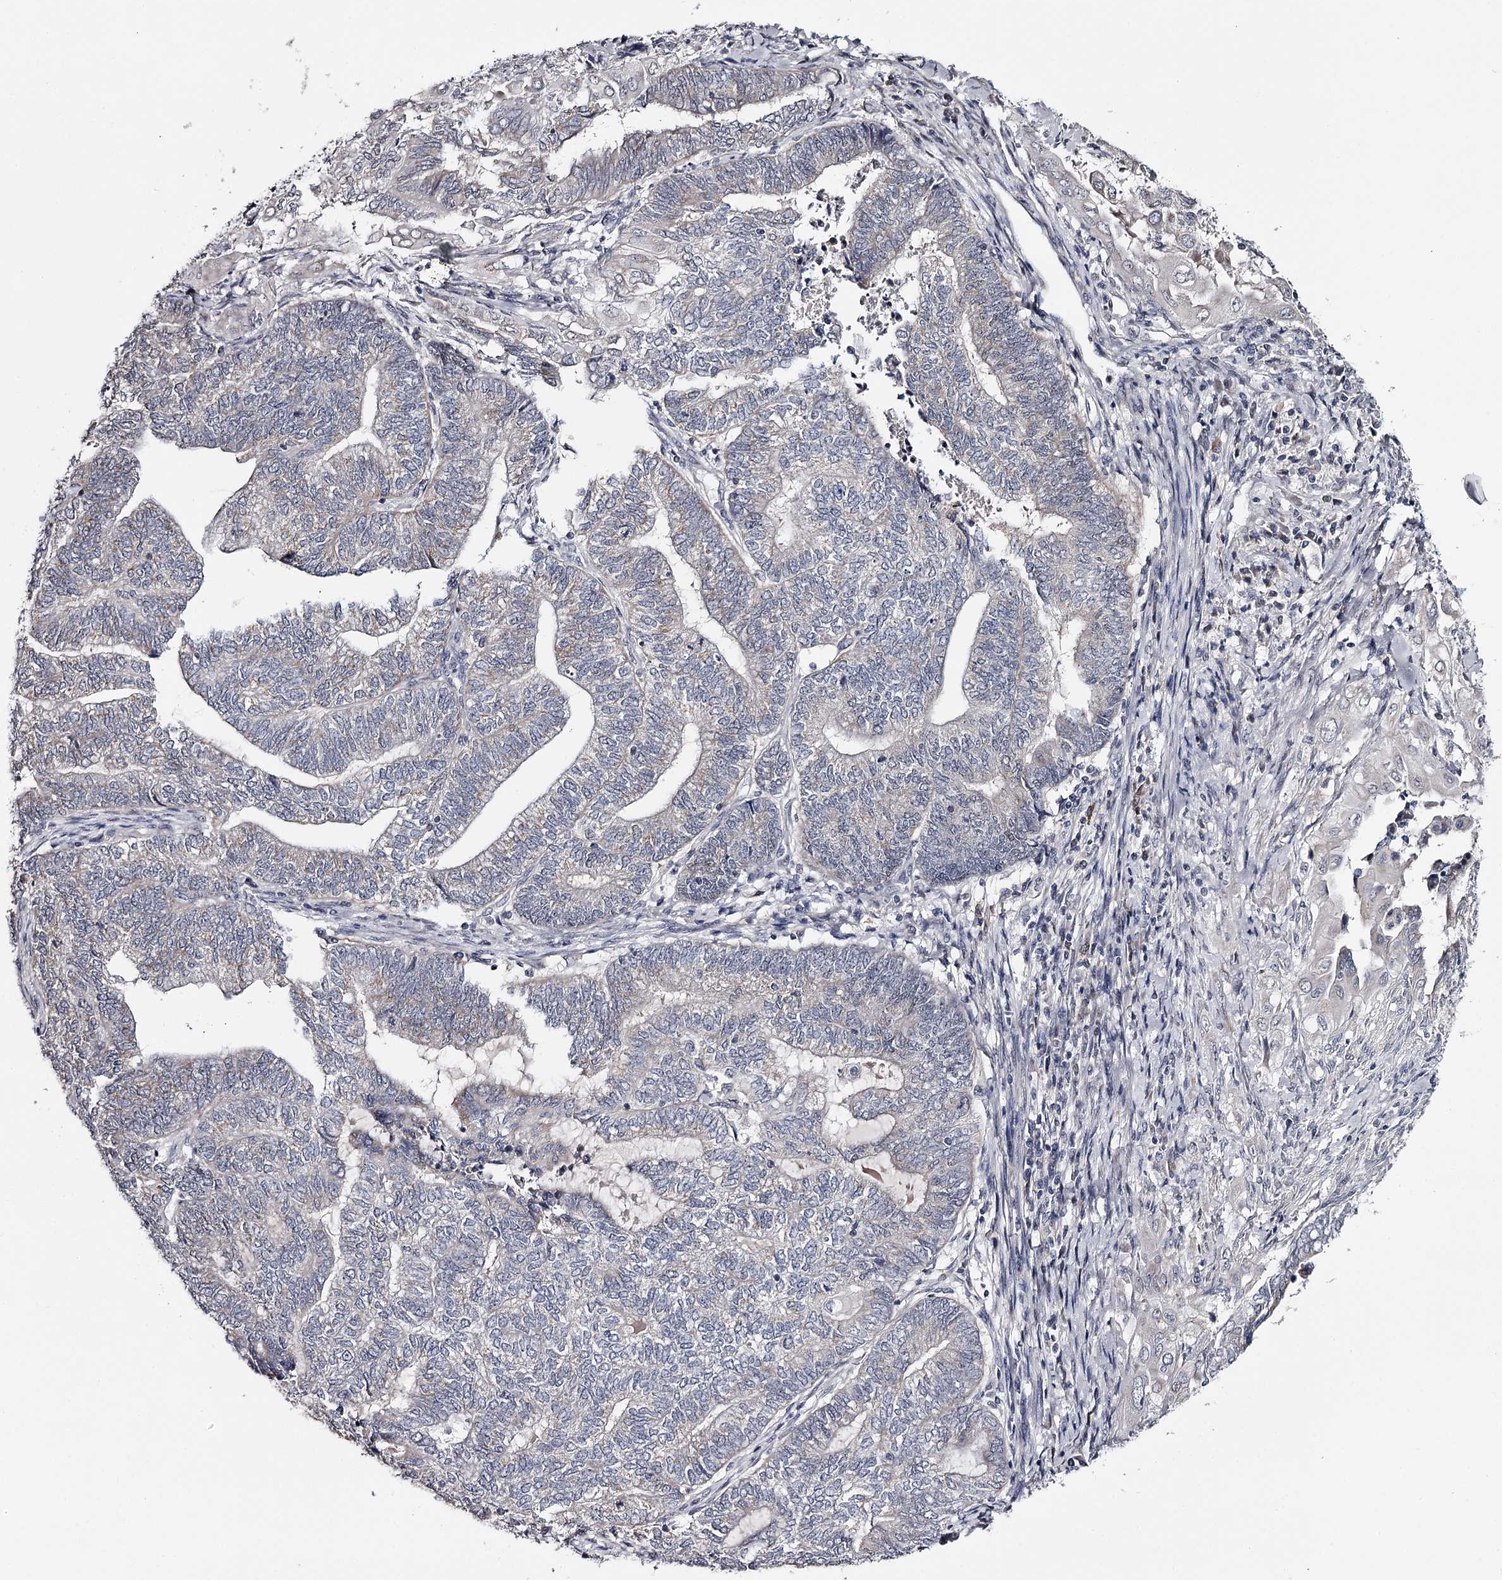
{"staining": {"intensity": "negative", "quantity": "none", "location": "none"}, "tissue": "endometrial cancer", "cell_type": "Tumor cells", "image_type": "cancer", "snomed": [{"axis": "morphology", "description": "Adenocarcinoma, NOS"}, {"axis": "topography", "description": "Uterus"}, {"axis": "topography", "description": "Endometrium"}], "caption": "Immunohistochemistry of adenocarcinoma (endometrial) shows no staining in tumor cells.", "gene": "GTSF1", "patient": {"sex": "female", "age": 70}}